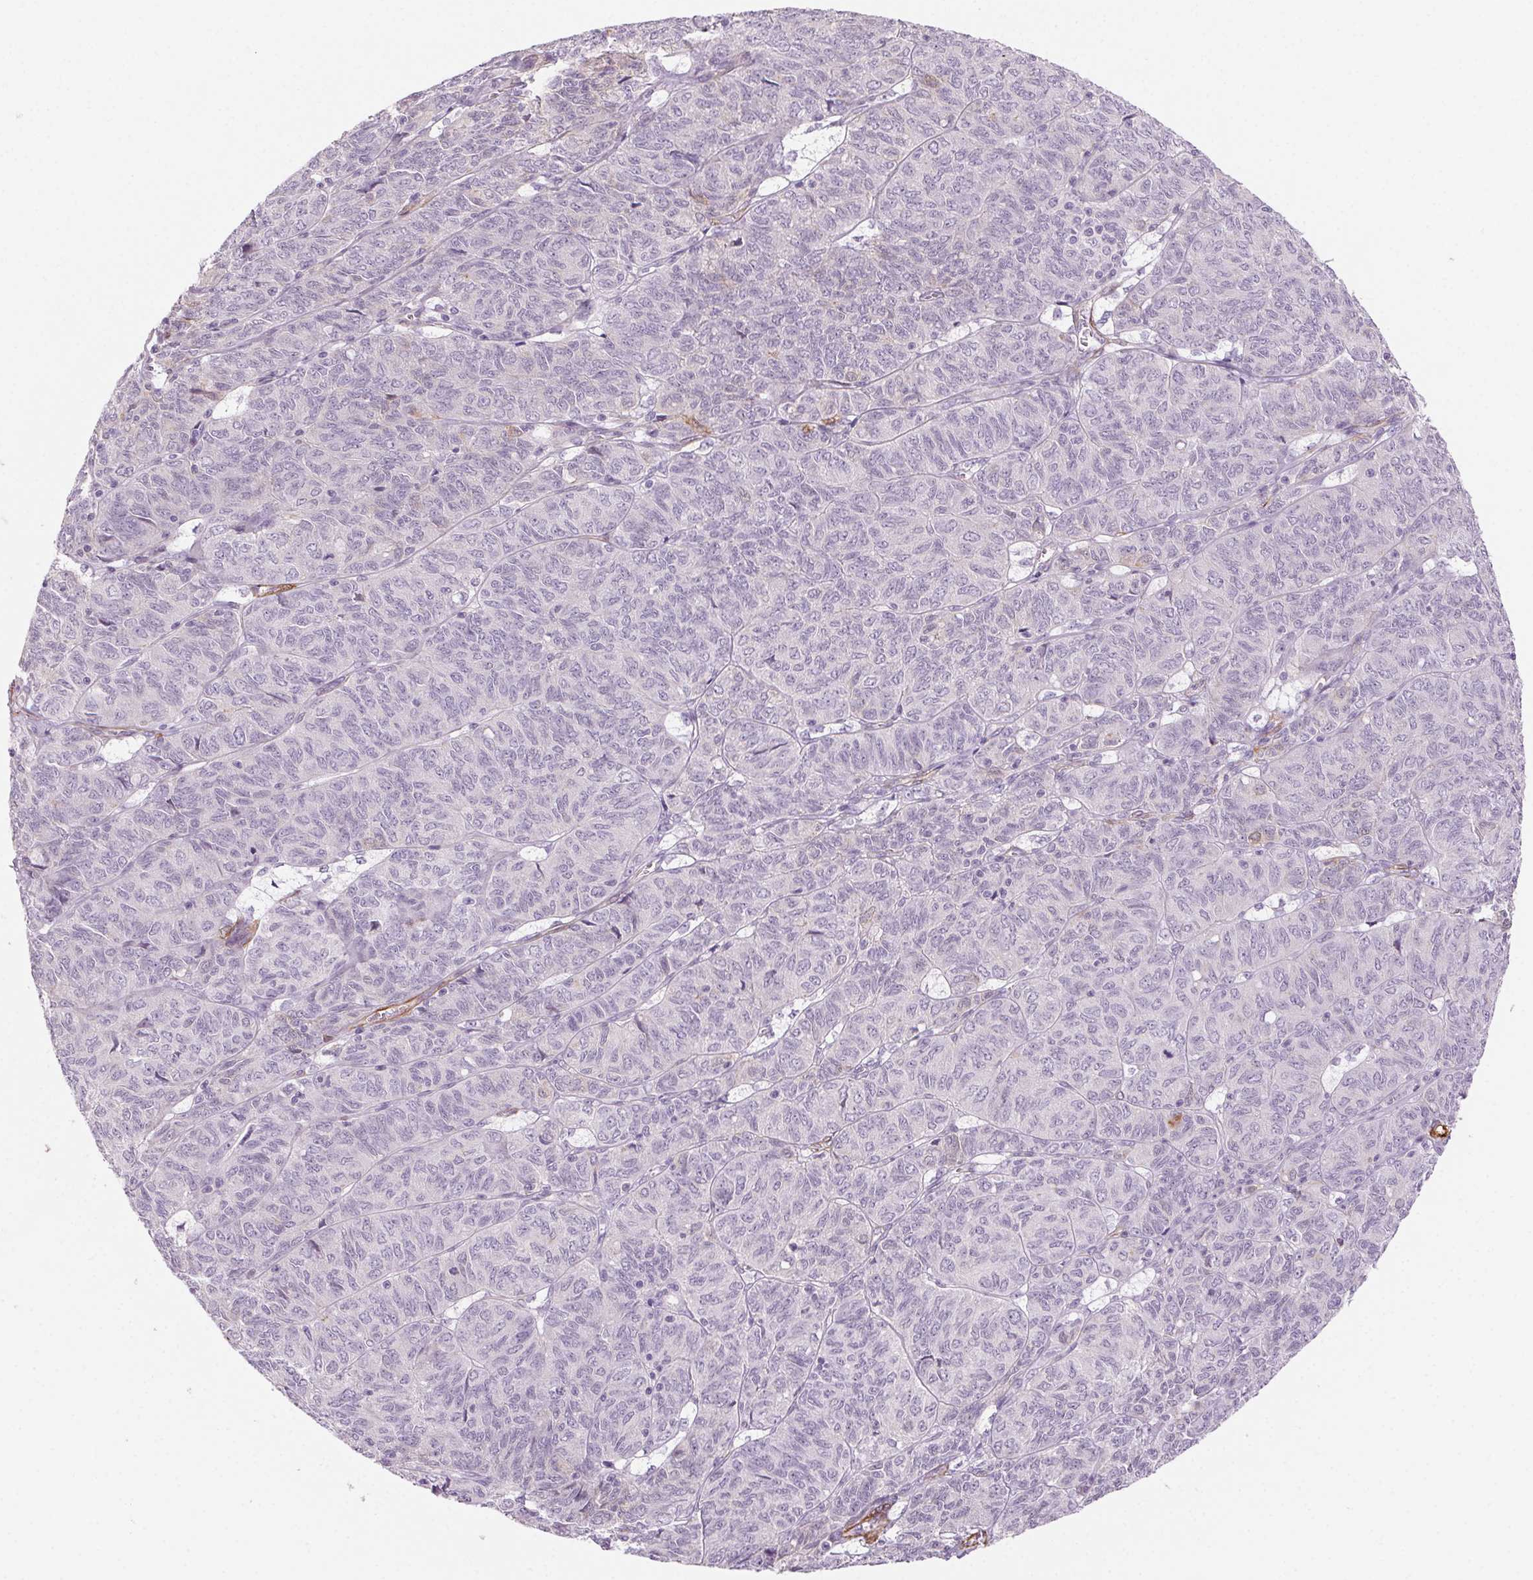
{"staining": {"intensity": "negative", "quantity": "none", "location": "none"}, "tissue": "ovarian cancer", "cell_type": "Tumor cells", "image_type": "cancer", "snomed": [{"axis": "morphology", "description": "Carcinoma, endometroid"}, {"axis": "topography", "description": "Ovary"}], "caption": "A high-resolution photomicrograph shows immunohistochemistry staining of ovarian cancer, which displays no significant positivity in tumor cells.", "gene": "GPX8", "patient": {"sex": "female", "age": 80}}